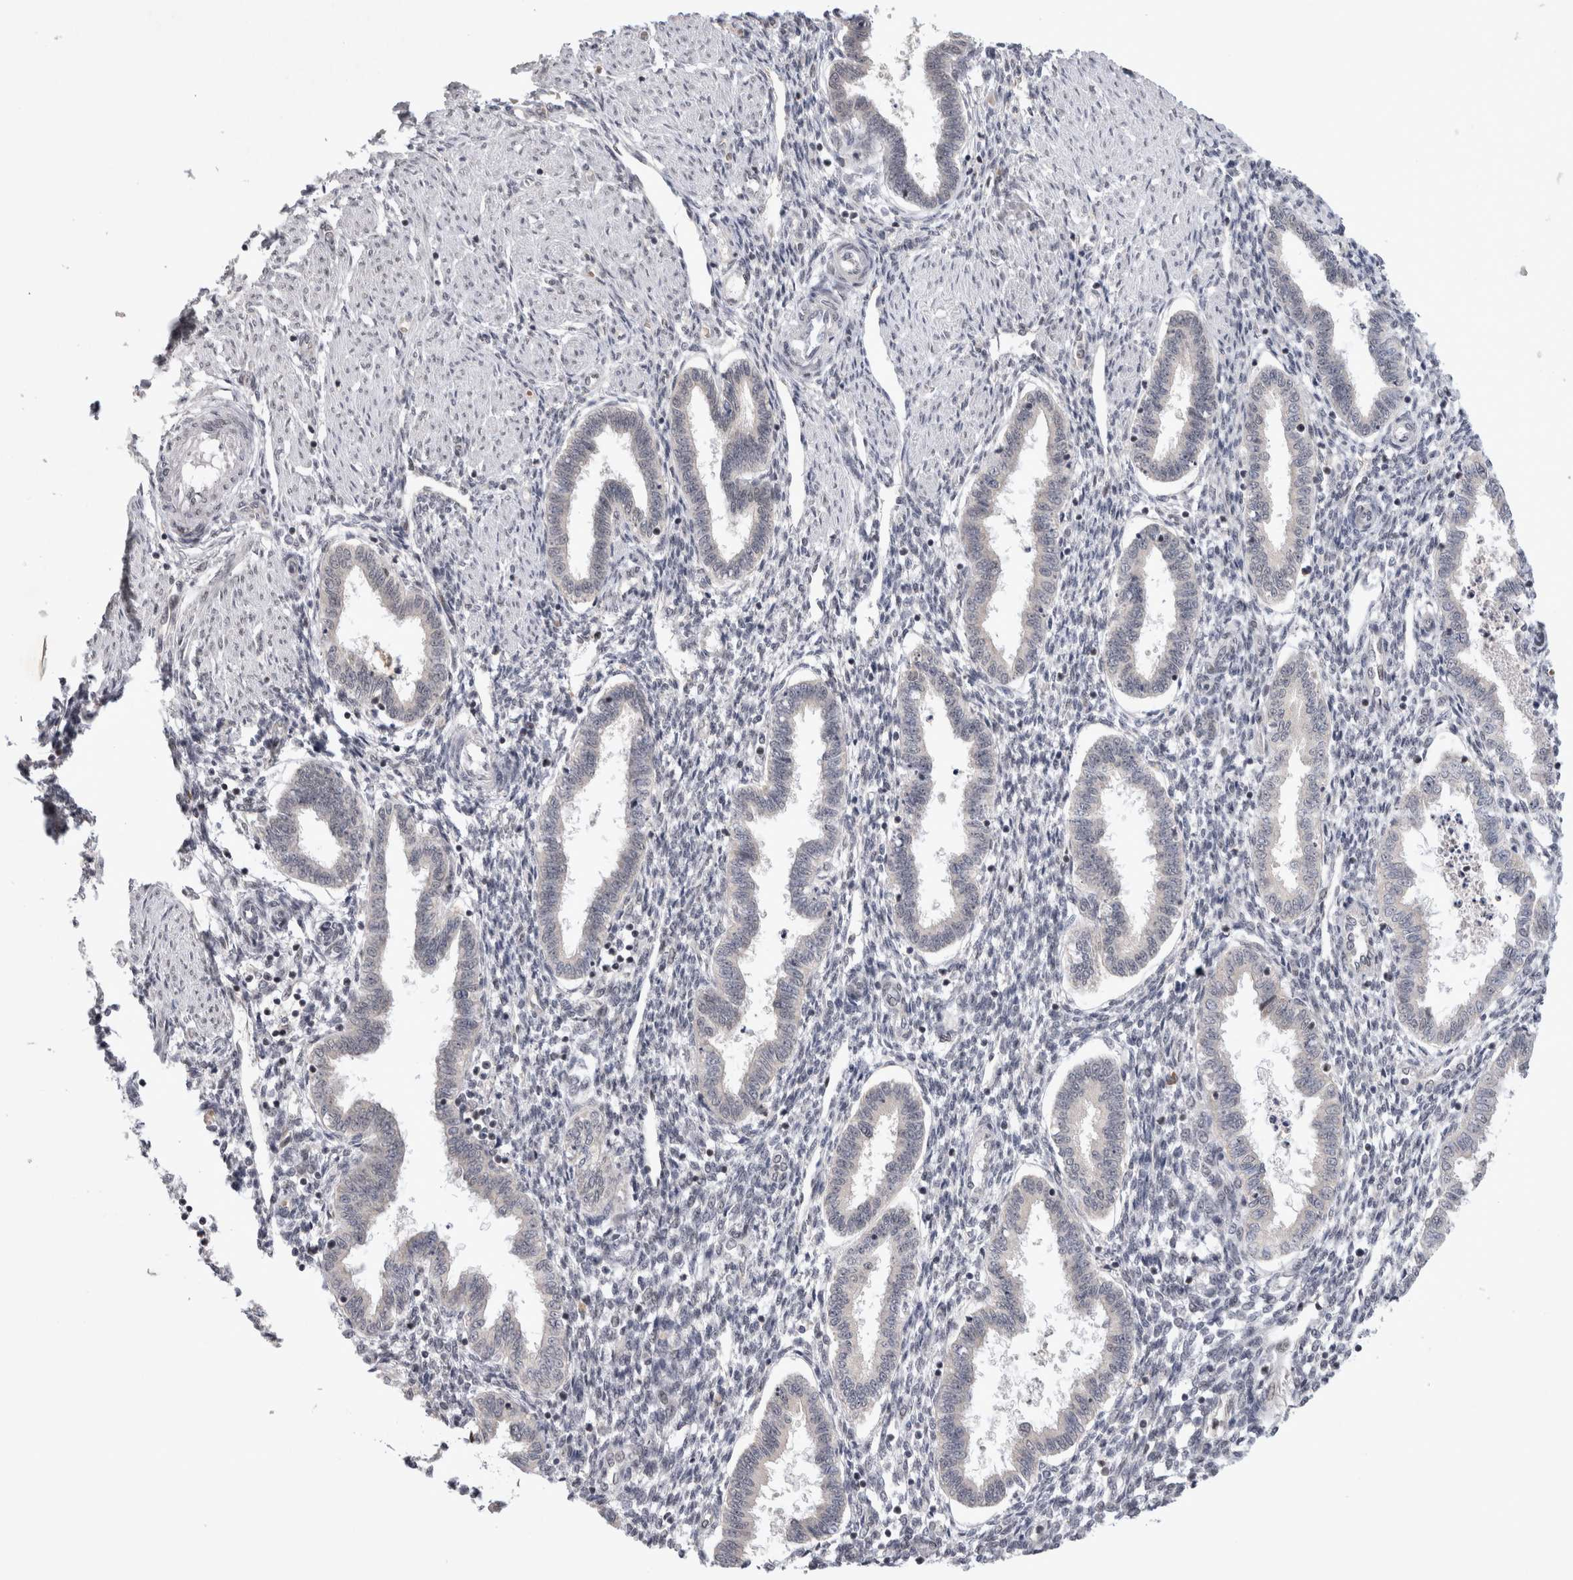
{"staining": {"intensity": "weak", "quantity": "25%-75%", "location": "nuclear"}, "tissue": "endometrium", "cell_type": "Cells in endometrial stroma", "image_type": "normal", "snomed": [{"axis": "morphology", "description": "Normal tissue, NOS"}, {"axis": "topography", "description": "Endometrium"}], "caption": "Unremarkable endometrium demonstrates weak nuclear expression in about 25%-75% of cells in endometrial stroma, visualized by immunohistochemistry.", "gene": "HESX1", "patient": {"sex": "female", "age": 33}}